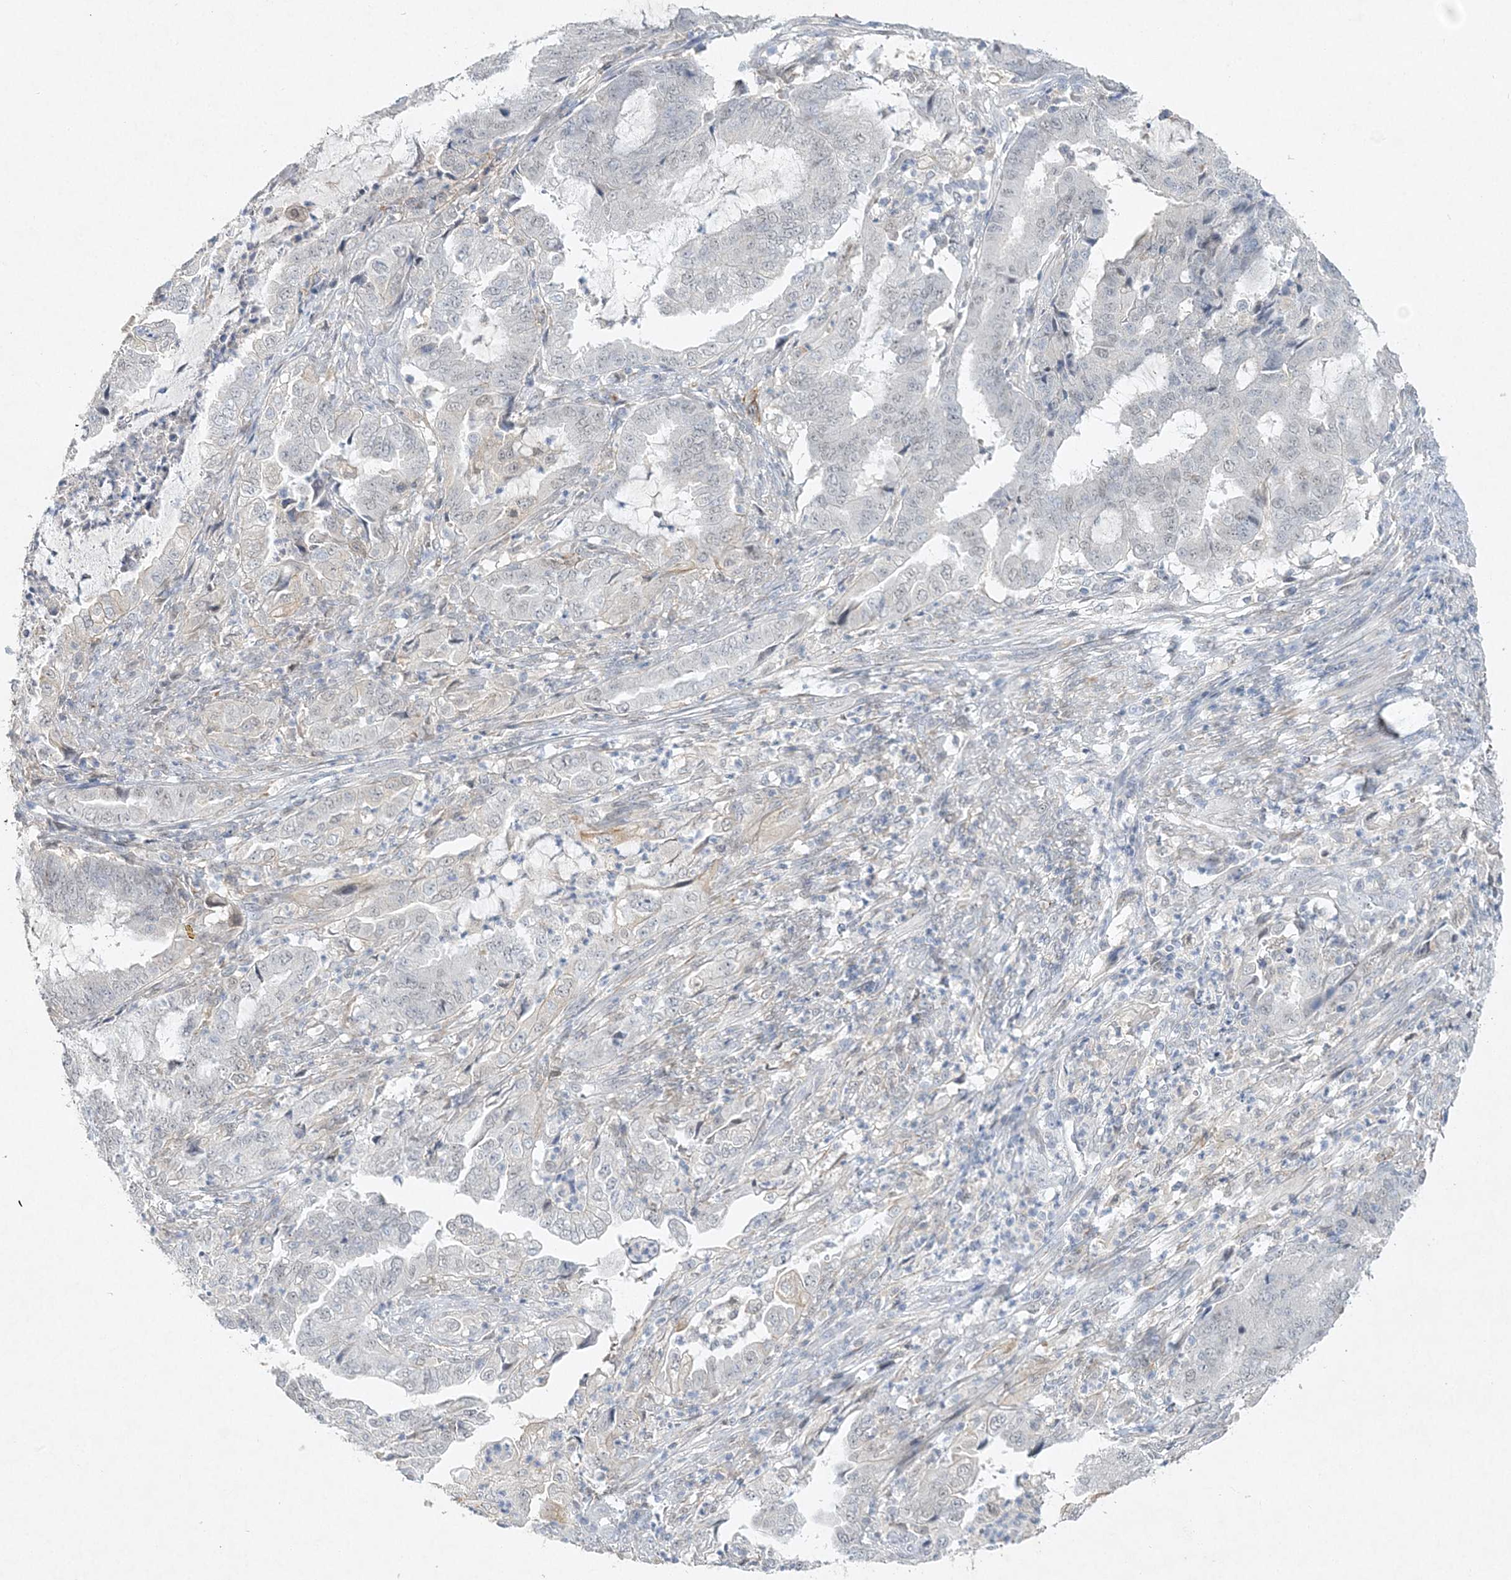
{"staining": {"intensity": "negative", "quantity": "none", "location": "none"}, "tissue": "endometrial cancer", "cell_type": "Tumor cells", "image_type": "cancer", "snomed": [{"axis": "morphology", "description": "Adenocarcinoma, NOS"}, {"axis": "topography", "description": "Endometrium"}], "caption": "Tumor cells are negative for brown protein staining in endometrial cancer. The staining was performed using DAB (3,3'-diaminobenzidine) to visualize the protein expression in brown, while the nuclei were stained in blue with hematoxylin (Magnification: 20x).", "gene": "MAT2B", "patient": {"sex": "female", "age": 51}}